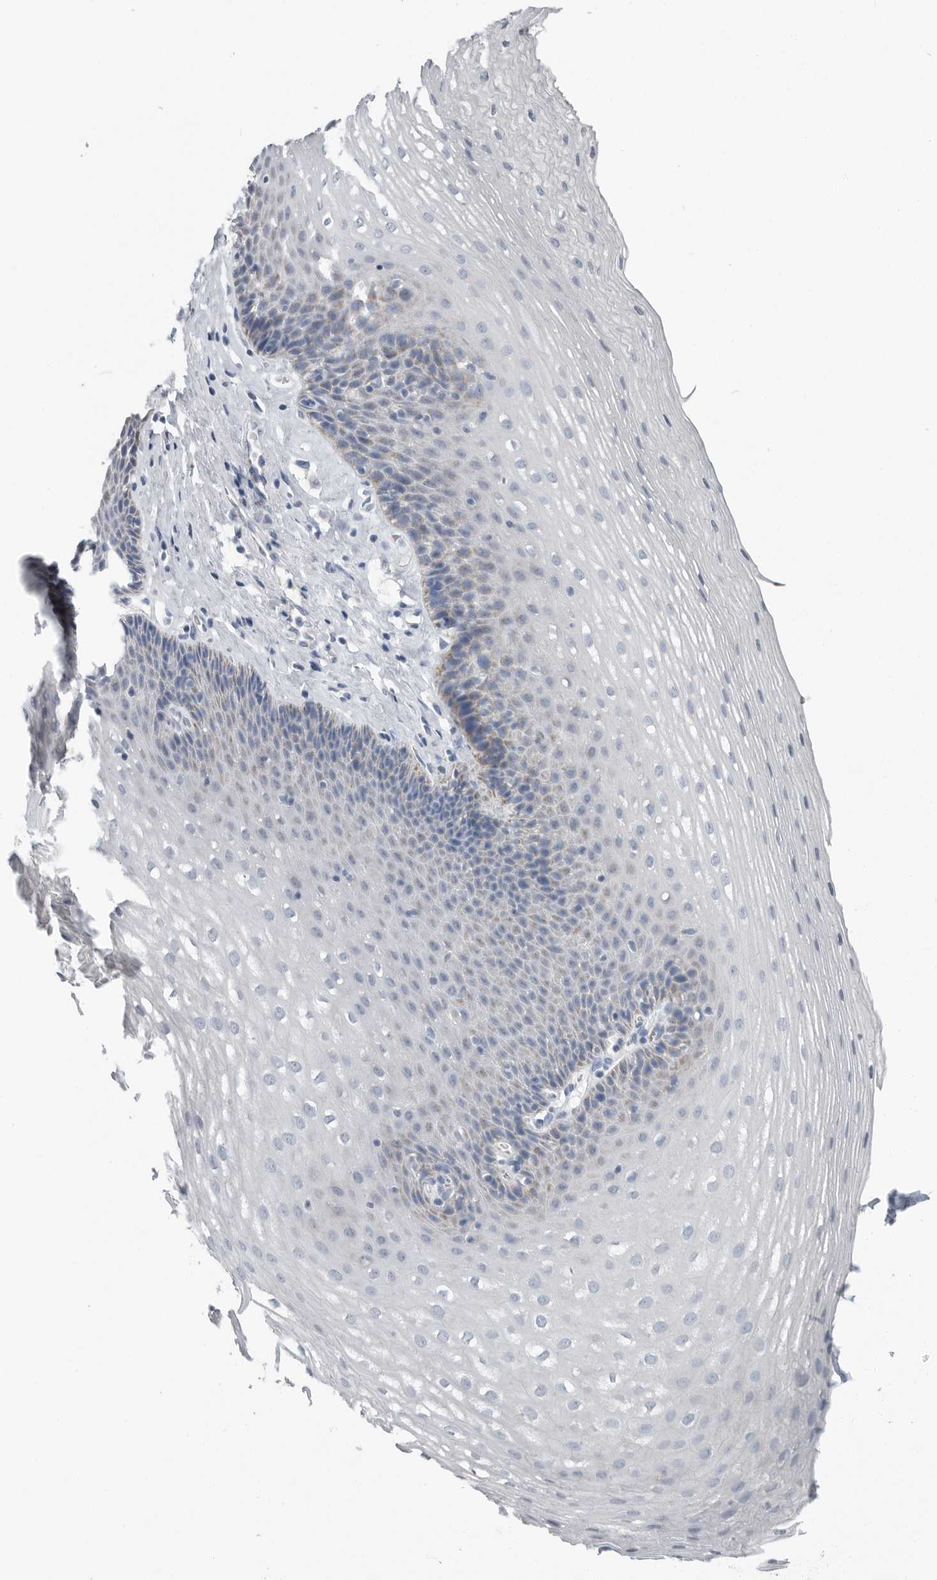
{"staining": {"intensity": "negative", "quantity": "none", "location": "none"}, "tissue": "esophagus", "cell_type": "Squamous epithelial cells", "image_type": "normal", "snomed": [{"axis": "morphology", "description": "Normal tissue, NOS"}, {"axis": "topography", "description": "Esophagus"}], "caption": "IHC image of normal esophagus: human esophagus stained with DAB (3,3'-diaminobenzidine) exhibits no significant protein staining in squamous epithelial cells.", "gene": "PLN", "patient": {"sex": "female", "age": 66}}